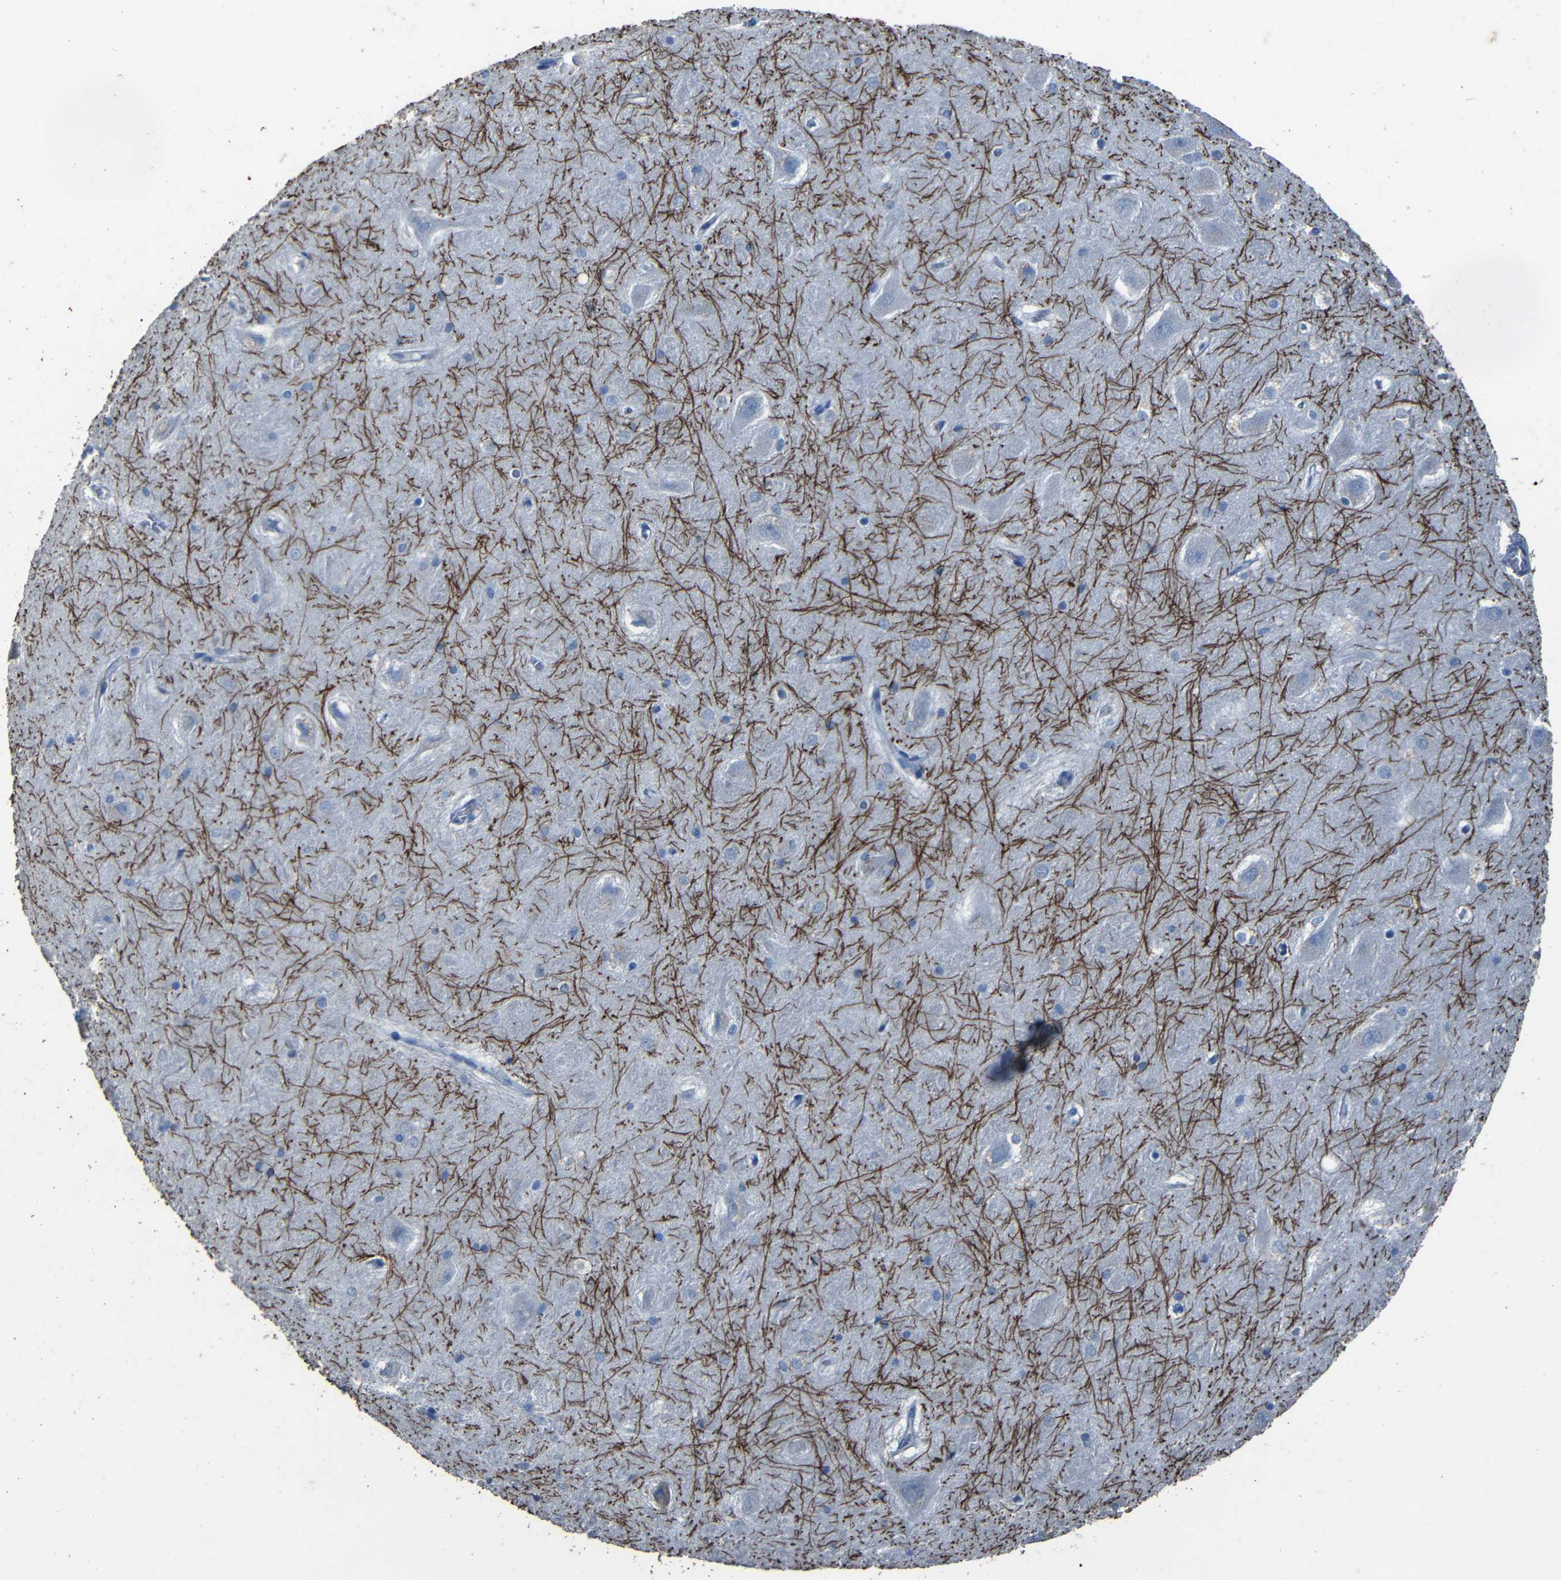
{"staining": {"intensity": "negative", "quantity": "none", "location": "none"}, "tissue": "hippocampus", "cell_type": "Glial cells", "image_type": "normal", "snomed": [{"axis": "morphology", "description": "Normal tissue, NOS"}, {"axis": "topography", "description": "Hippocampus"}], "caption": "A photomicrograph of hippocampus stained for a protein shows no brown staining in glial cells. (DAB immunohistochemistry with hematoxylin counter stain).", "gene": "CLDN11", "patient": {"sex": "male", "age": 45}}